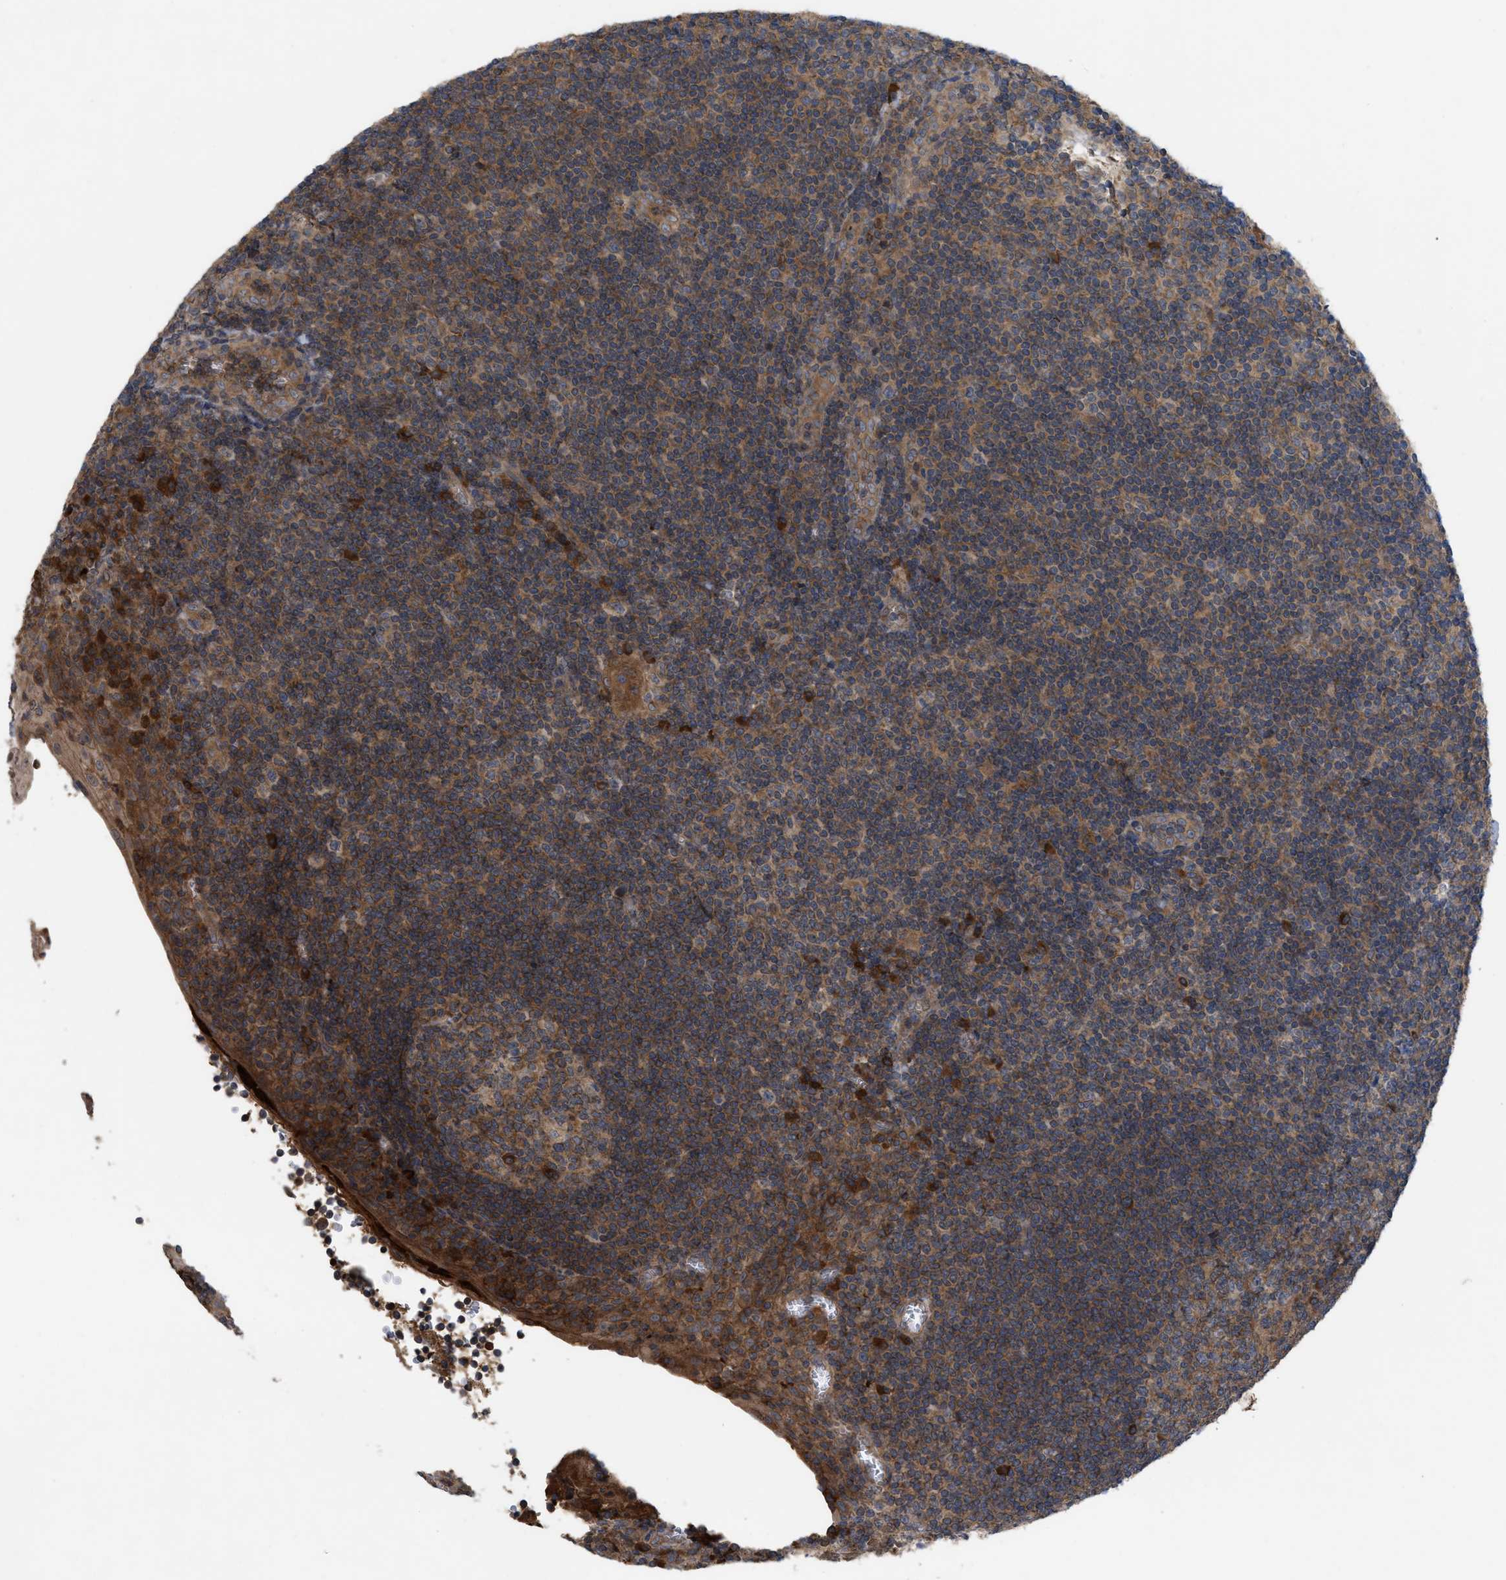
{"staining": {"intensity": "moderate", "quantity": ">75%", "location": "cytoplasmic/membranous"}, "tissue": "tonsil", "cell_type": "Germinal center cells", "image_type": "normal", "snomed": [{"axis": "morphology", "description": "Normal tissue, NOS"}, {"axis": "topography", "description": "Tonsil"}], "caption": "A brown stain labels moderate cytoplasmic/membranous positivity of a protein in germinal center cells of normal human tonsil.", "gene": "RAB2A", "patient": {"sex": "male", "age": 37}}